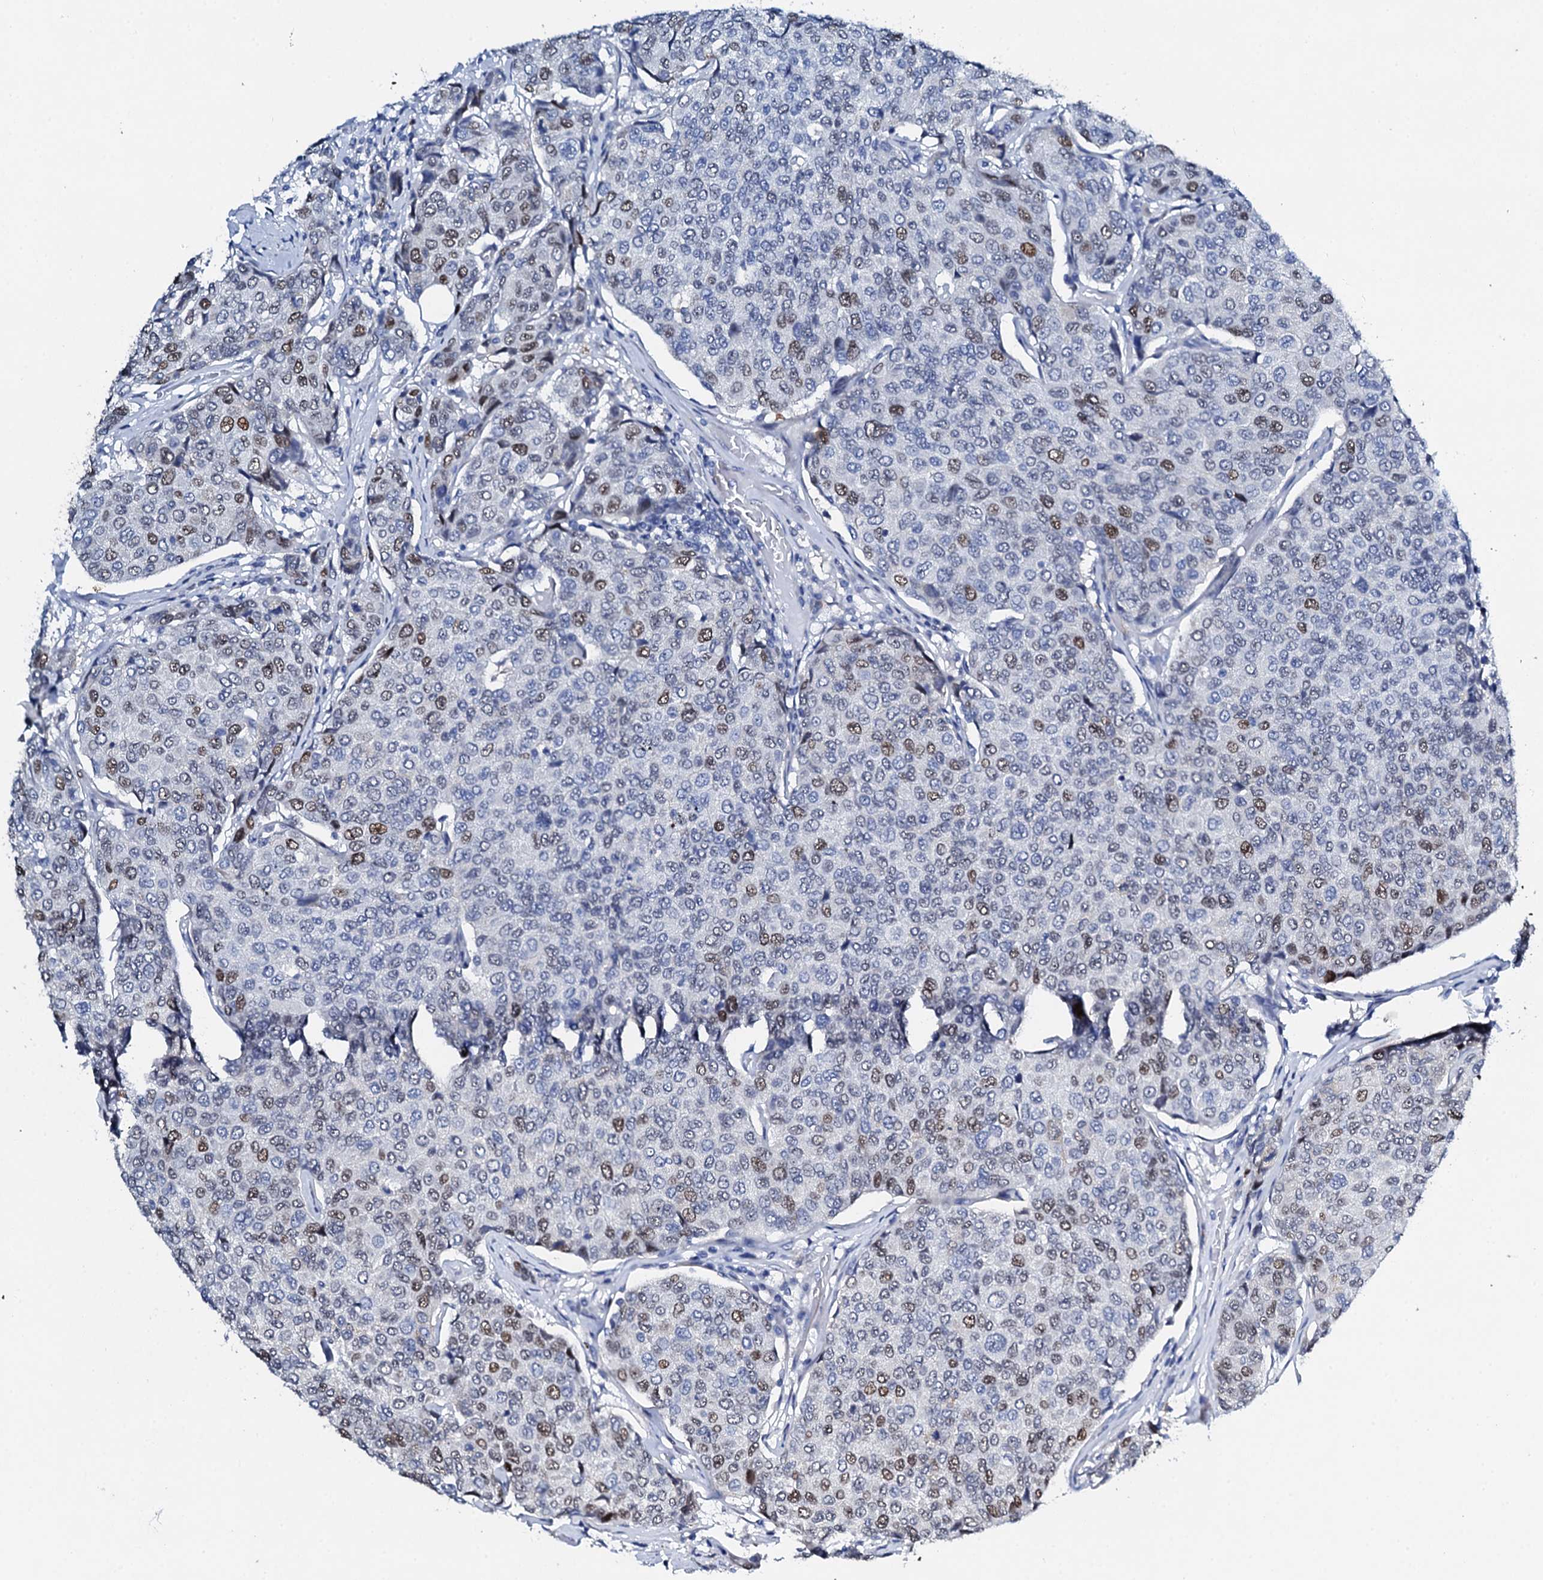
{"staining": {"intensity": "weak", "quantity": "25%-75%", "location": "nuclear"}, "tissue": "breast cancer", "cell_type": "Tumor cells", "image_type": "cancer", "snomed": [{"axis": "morphology", "description": "Duct carcinoma"}, {"axis": "topography", "description": "Breast"}], "caption": "Brown immunohistochemical staining in human breast invasive ductal carcinoma exhibits weak nuclear positivity in about 25%-75% of tumor cells. (brown staining indicates protein expression, while blue staining denotes nuclei).", "gene": "NUDT13", "patient": {"sex": "female", "age": 55}}